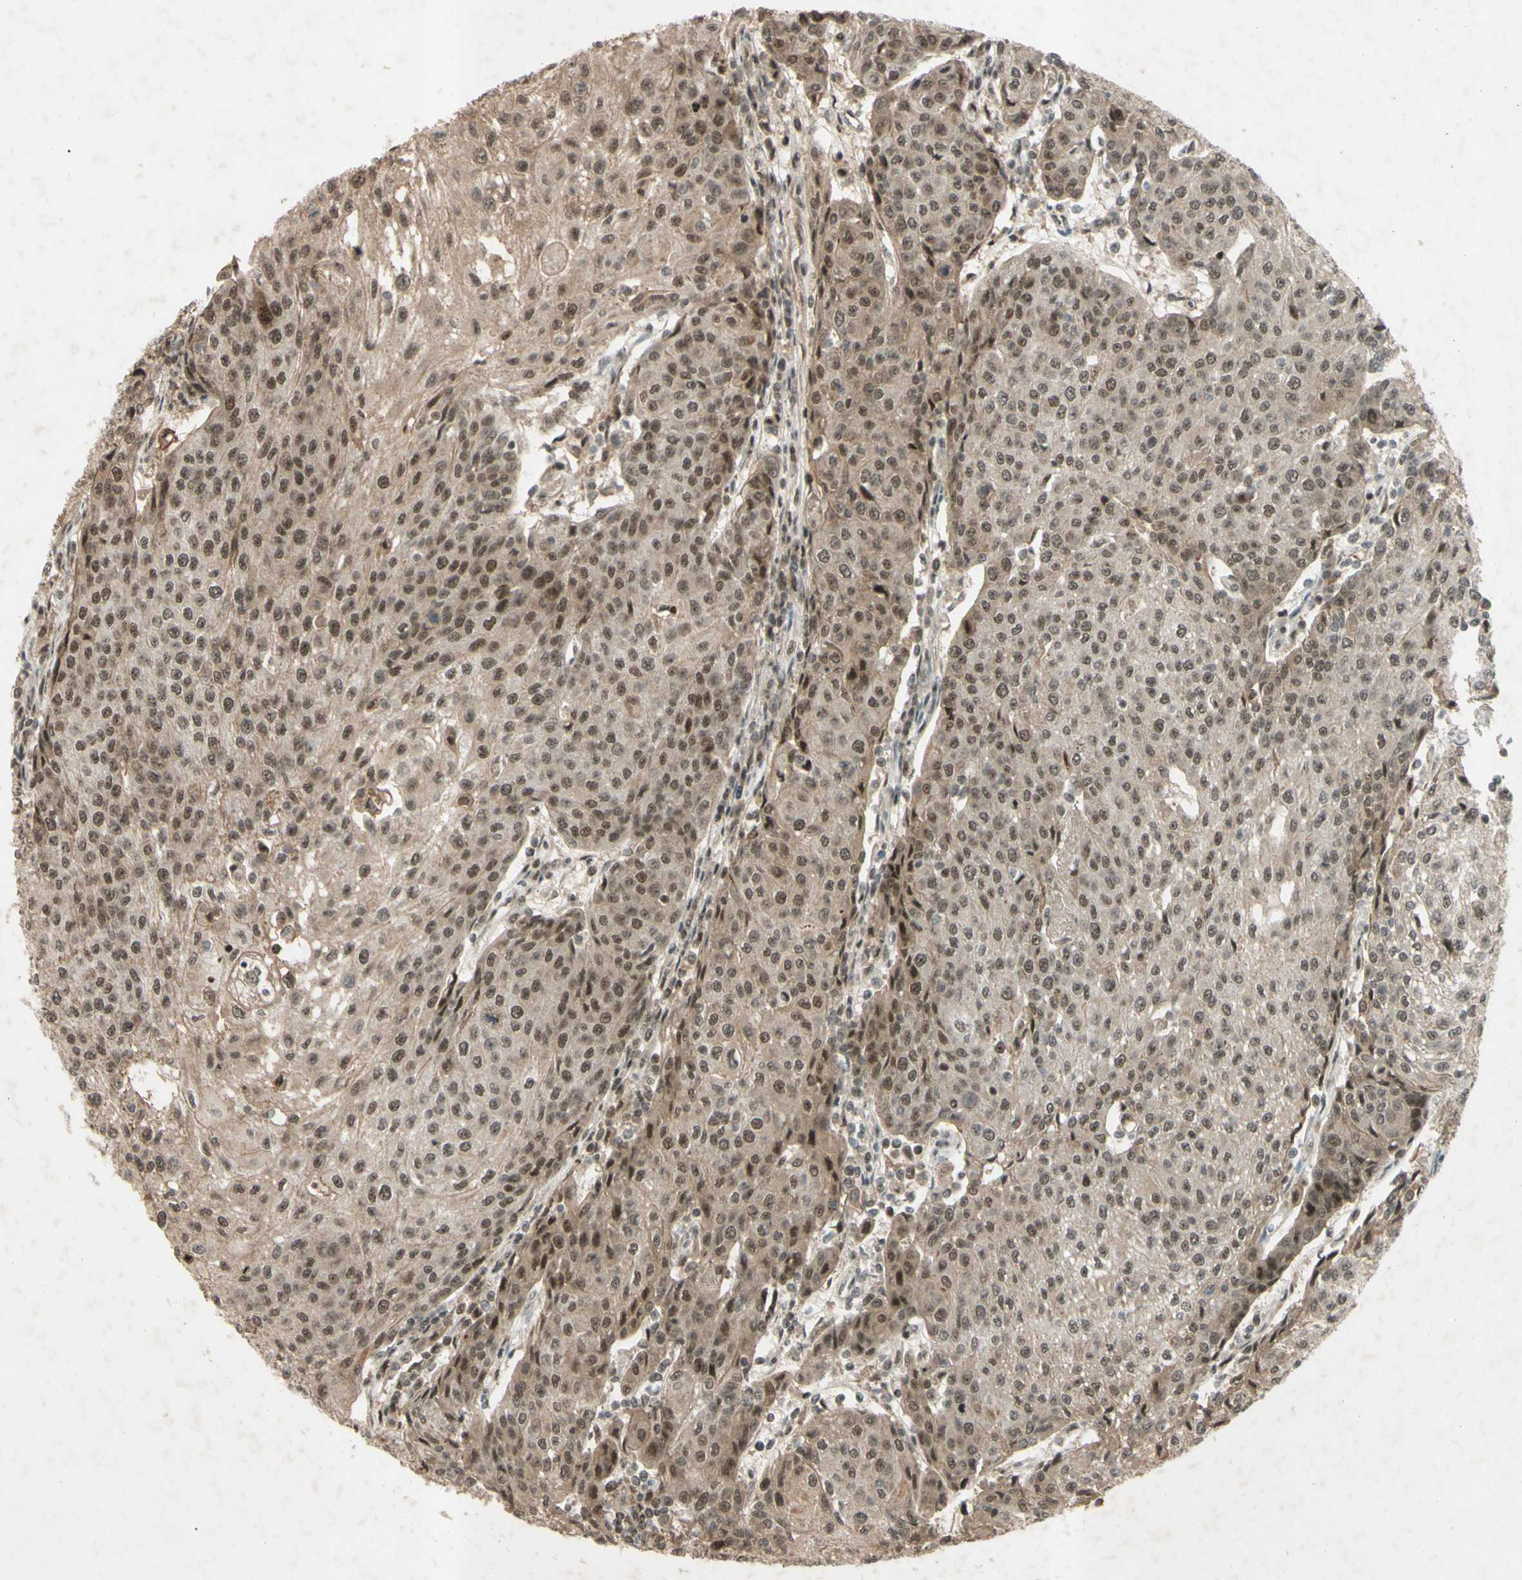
{"staining": {"intensity": "moderate", "quantity": "25%-75%", "location": "cytoplasmic/membranous,nuclear"}, "tissue": "urothelial cancer", "cell_type": "Tumor cells", "image_type": "cancer", "snomed": [{"axis": "morphology", "description": "Urothelial carcinoma, High grade"}, {"axis": "topography", "description": "Urinary bladder"}], "caption": "Protein staining demonstrates moderate cytoplasmic/membranous and nuclear staining in approximately 25%-75% of tumor cells in urothelial carcinoma (high-grade).", "gene": "SNW1", "patient": {"sex": "female", "age": 85}}